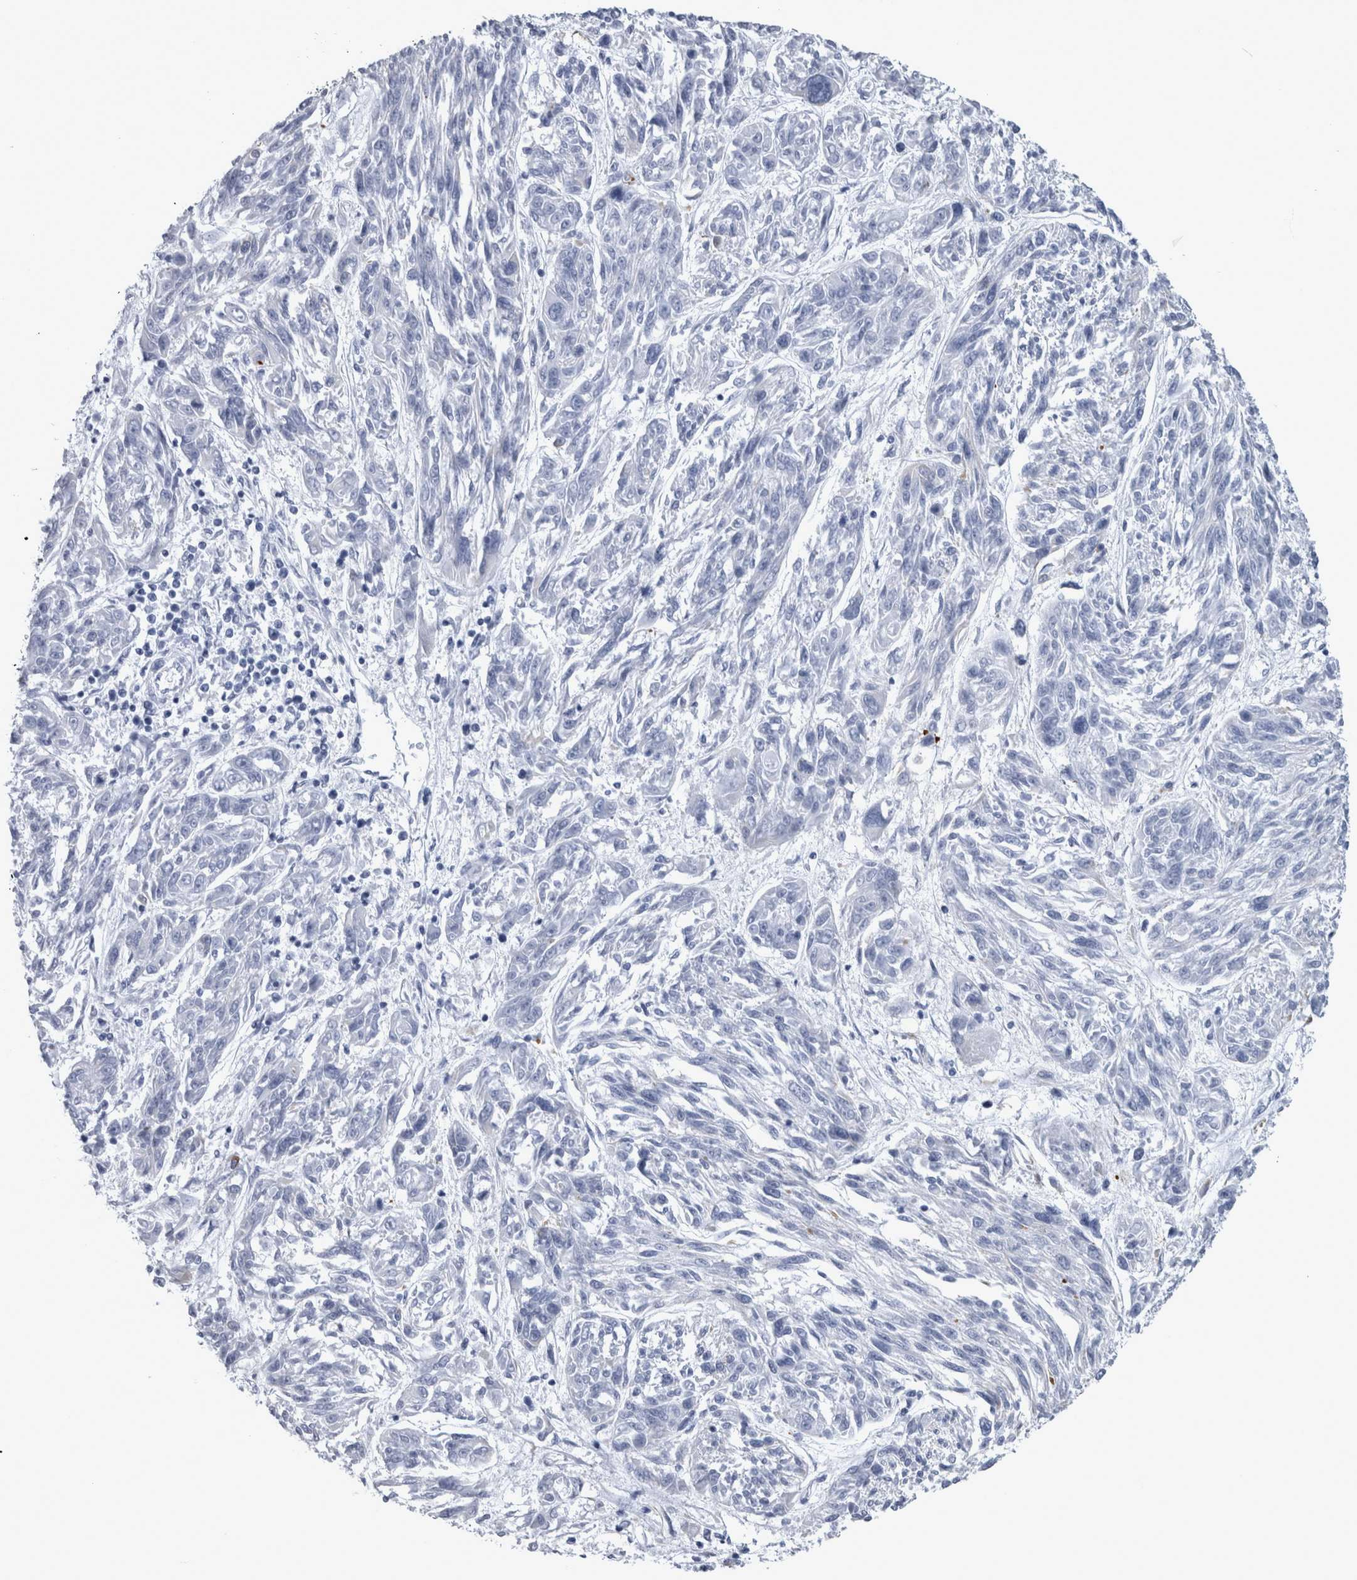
{"staining": {"intensity": "negative", "quantity": "none", "location": "none"}, "tissue": "melanoma", "cell_type": "Tumor cells", "image_type": "cancer", "snomed": [{"axis": "morphology", "description": "Malignant melanoma, NOS"}, {"axis": "topography", "description": "Skin"}], "caption": "Tumor cells show no significant positivity in melanoma.", "gene": "VWDE", "patient": {"sex": "male", "age": 53}}